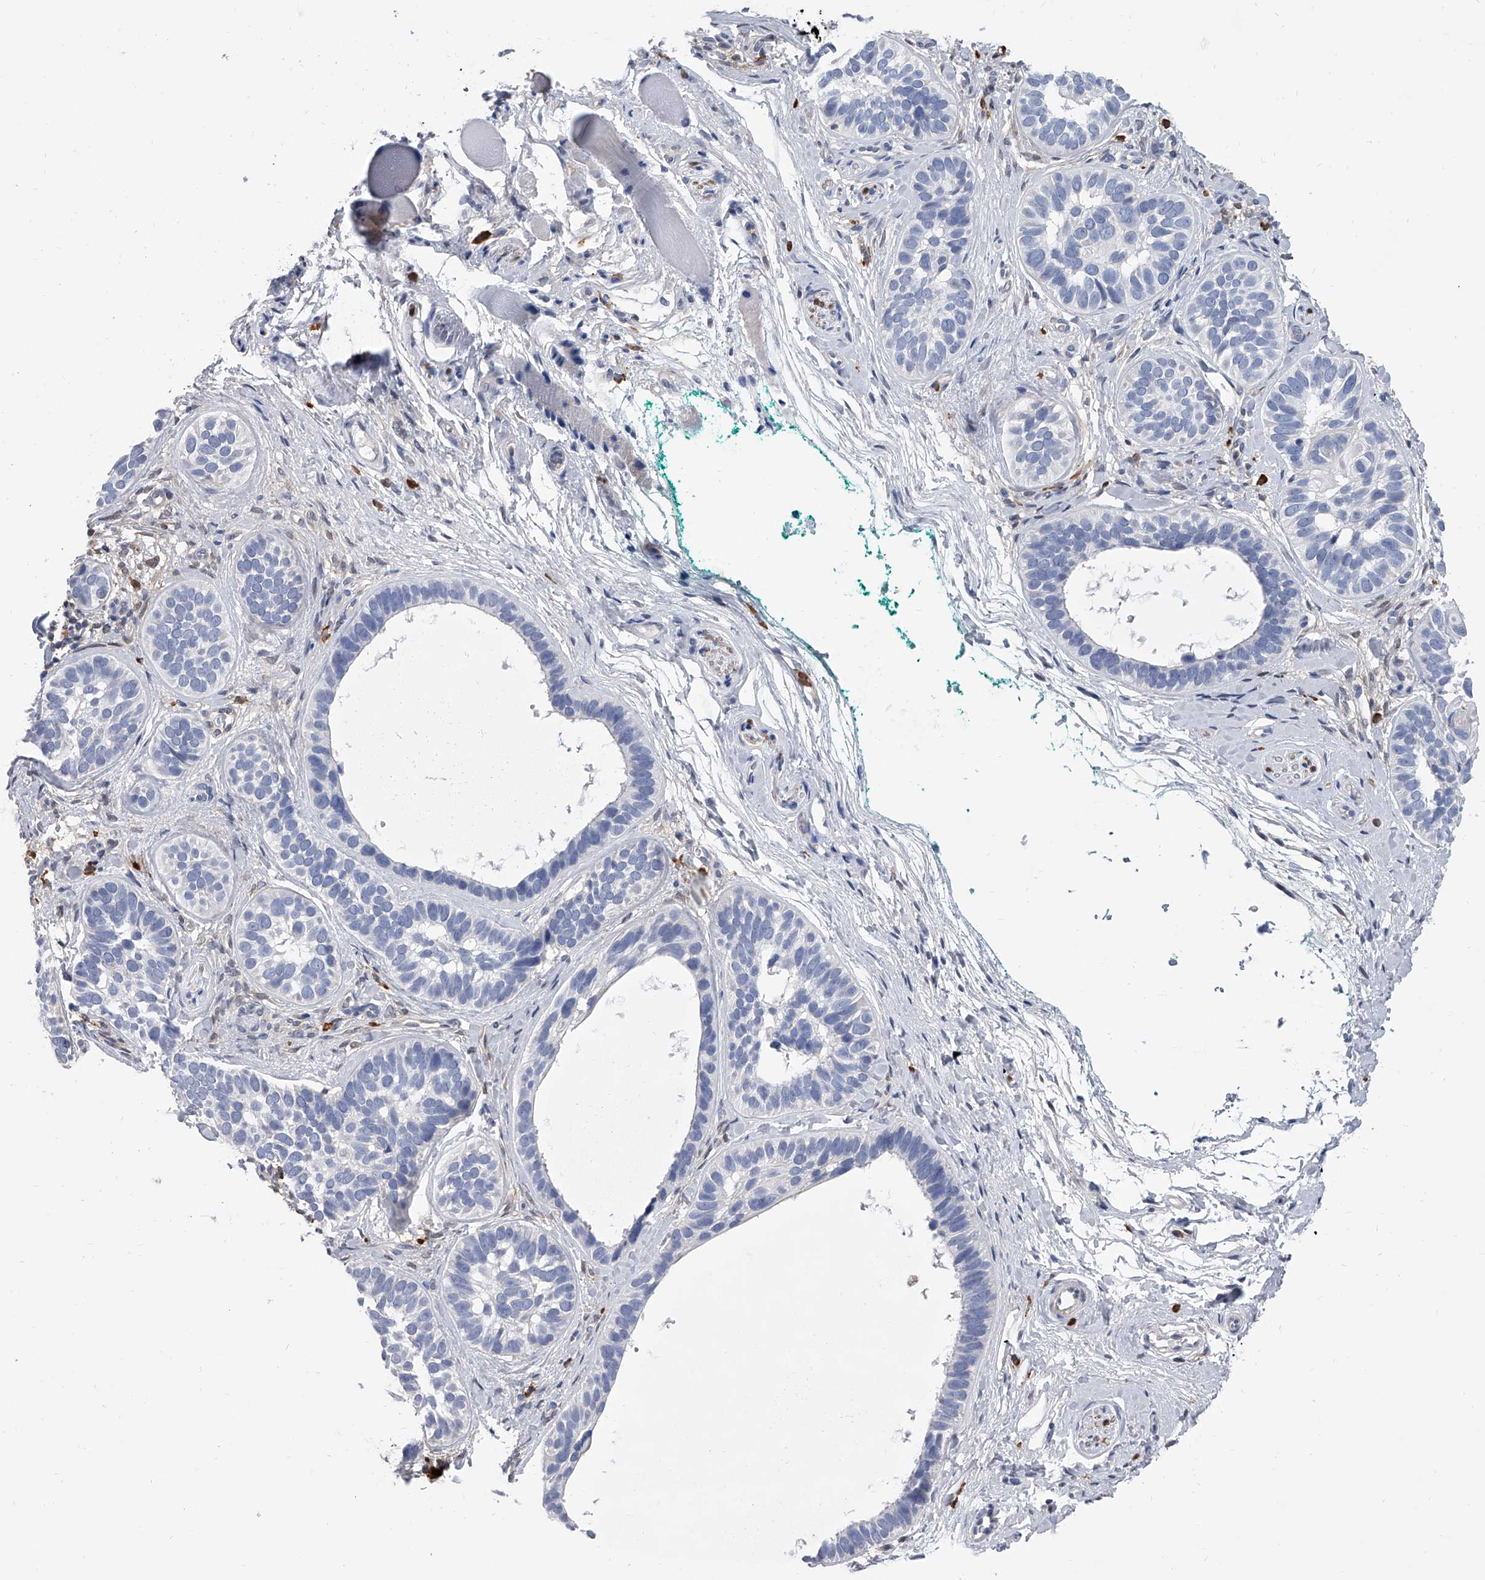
{"staining": {"intensity": "negative", "quantity": "none", "location": "none"}, "tissue": "skin cancer", "cell_type": "Tumor cells", "image_type": "cancer", "snomed": [{"axis": "morphology", "description": "Basal cell carcinoma"}, {"axis": "topography", "description": "Skin"}], "caption": "Tumor cells show no significant protein expression in skin basal cell carcinoma.", "gene": "SERPINB9", "patient": {"sex": "male", "age": 62}}